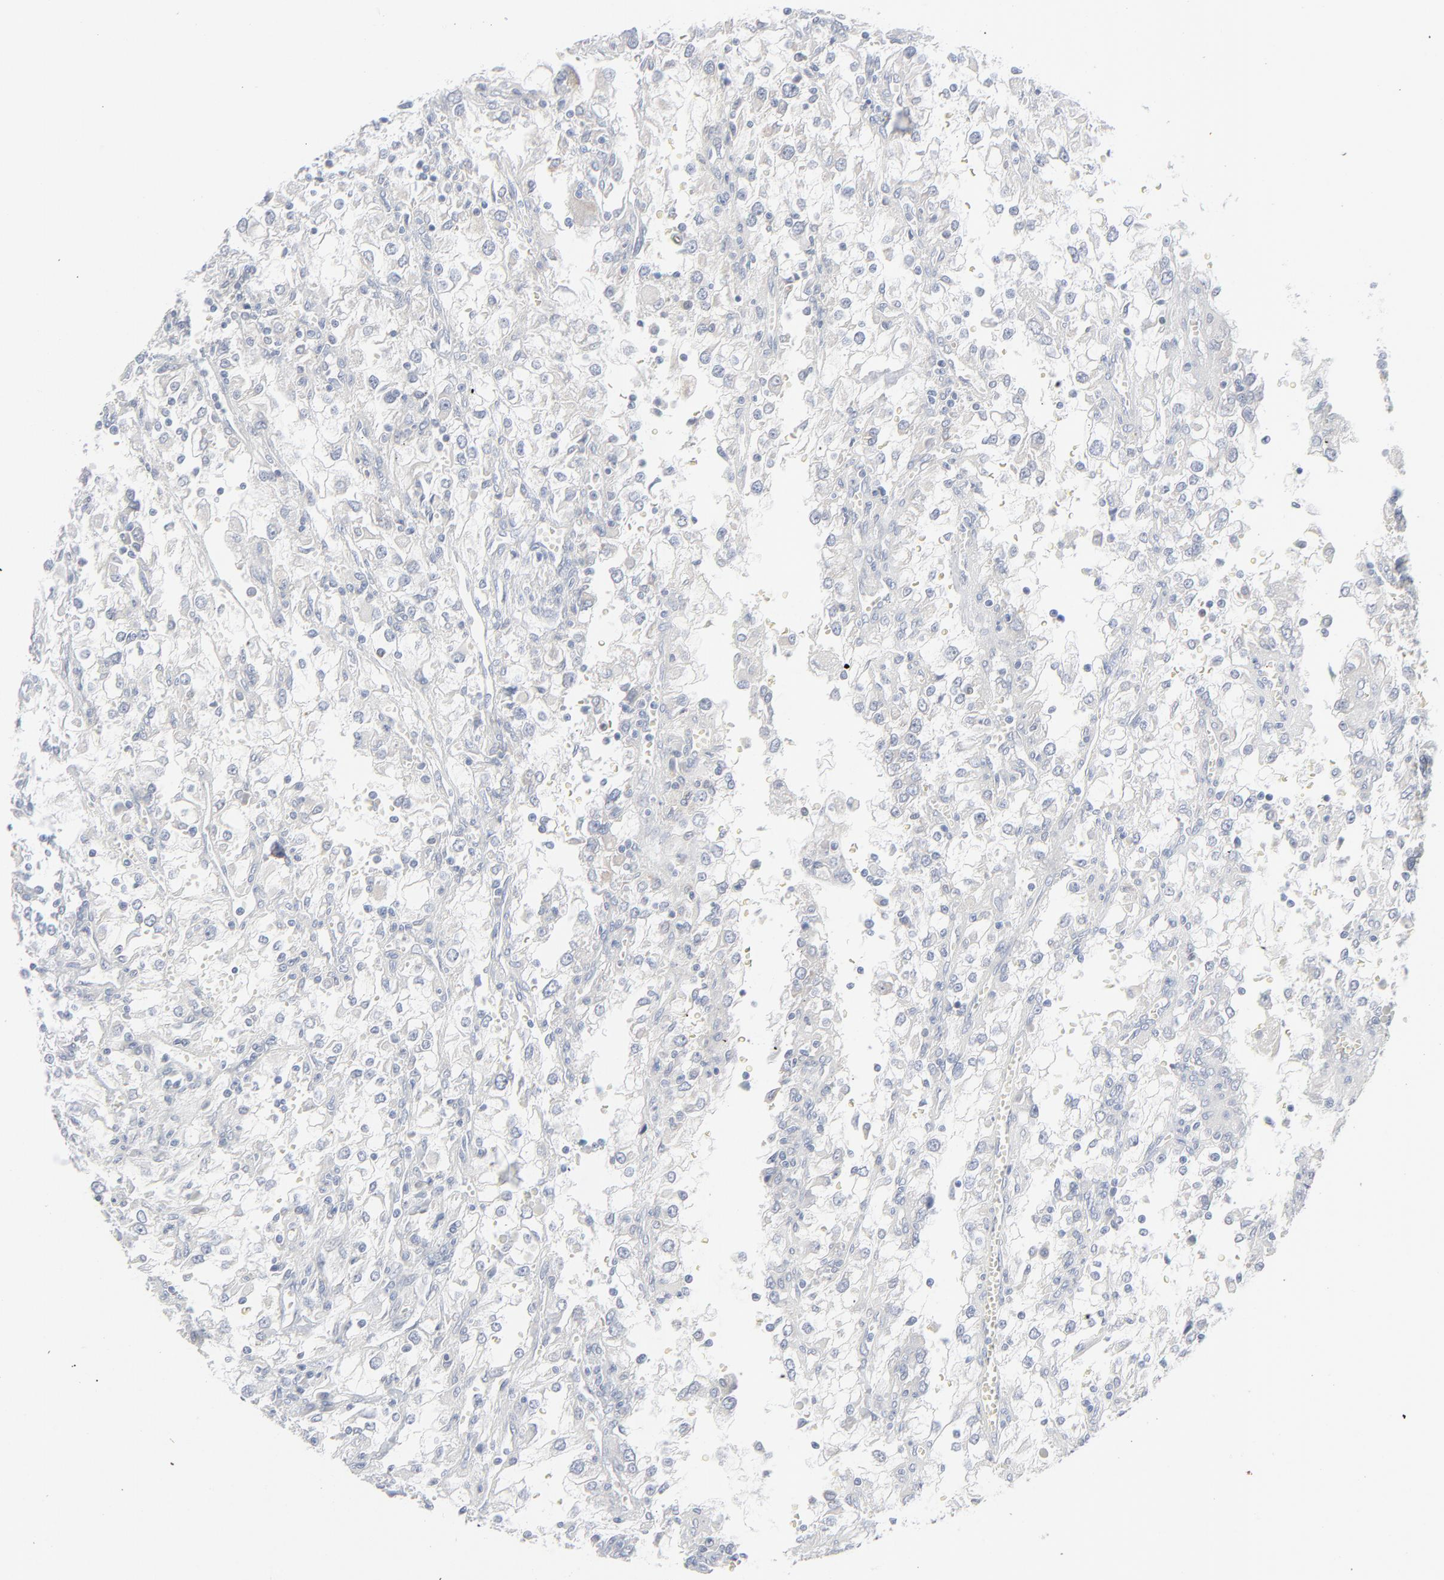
{"staining": {"intensity": "negative", "quantity": "none", "location": "none"}, "tissue": "renal cancer", "cell_type": "Tumor cells", "image_type": "cancer", "snomed": [{"axis": "morphology", "description": "Adenocarcinoma, NOS"}, {"axis": "topography", "description": "Kidney"}], "caption": "Immunohistochemistry (IHC) micrograph of neoplastic tissue: adenocarcinoma (renal) stained with DAB (3,3'-diaminobenzidine) demonstrates no significant protein staining in tumor cells.", "gene": "KDSR", "patient": {"sex": "female", "age": 52}}